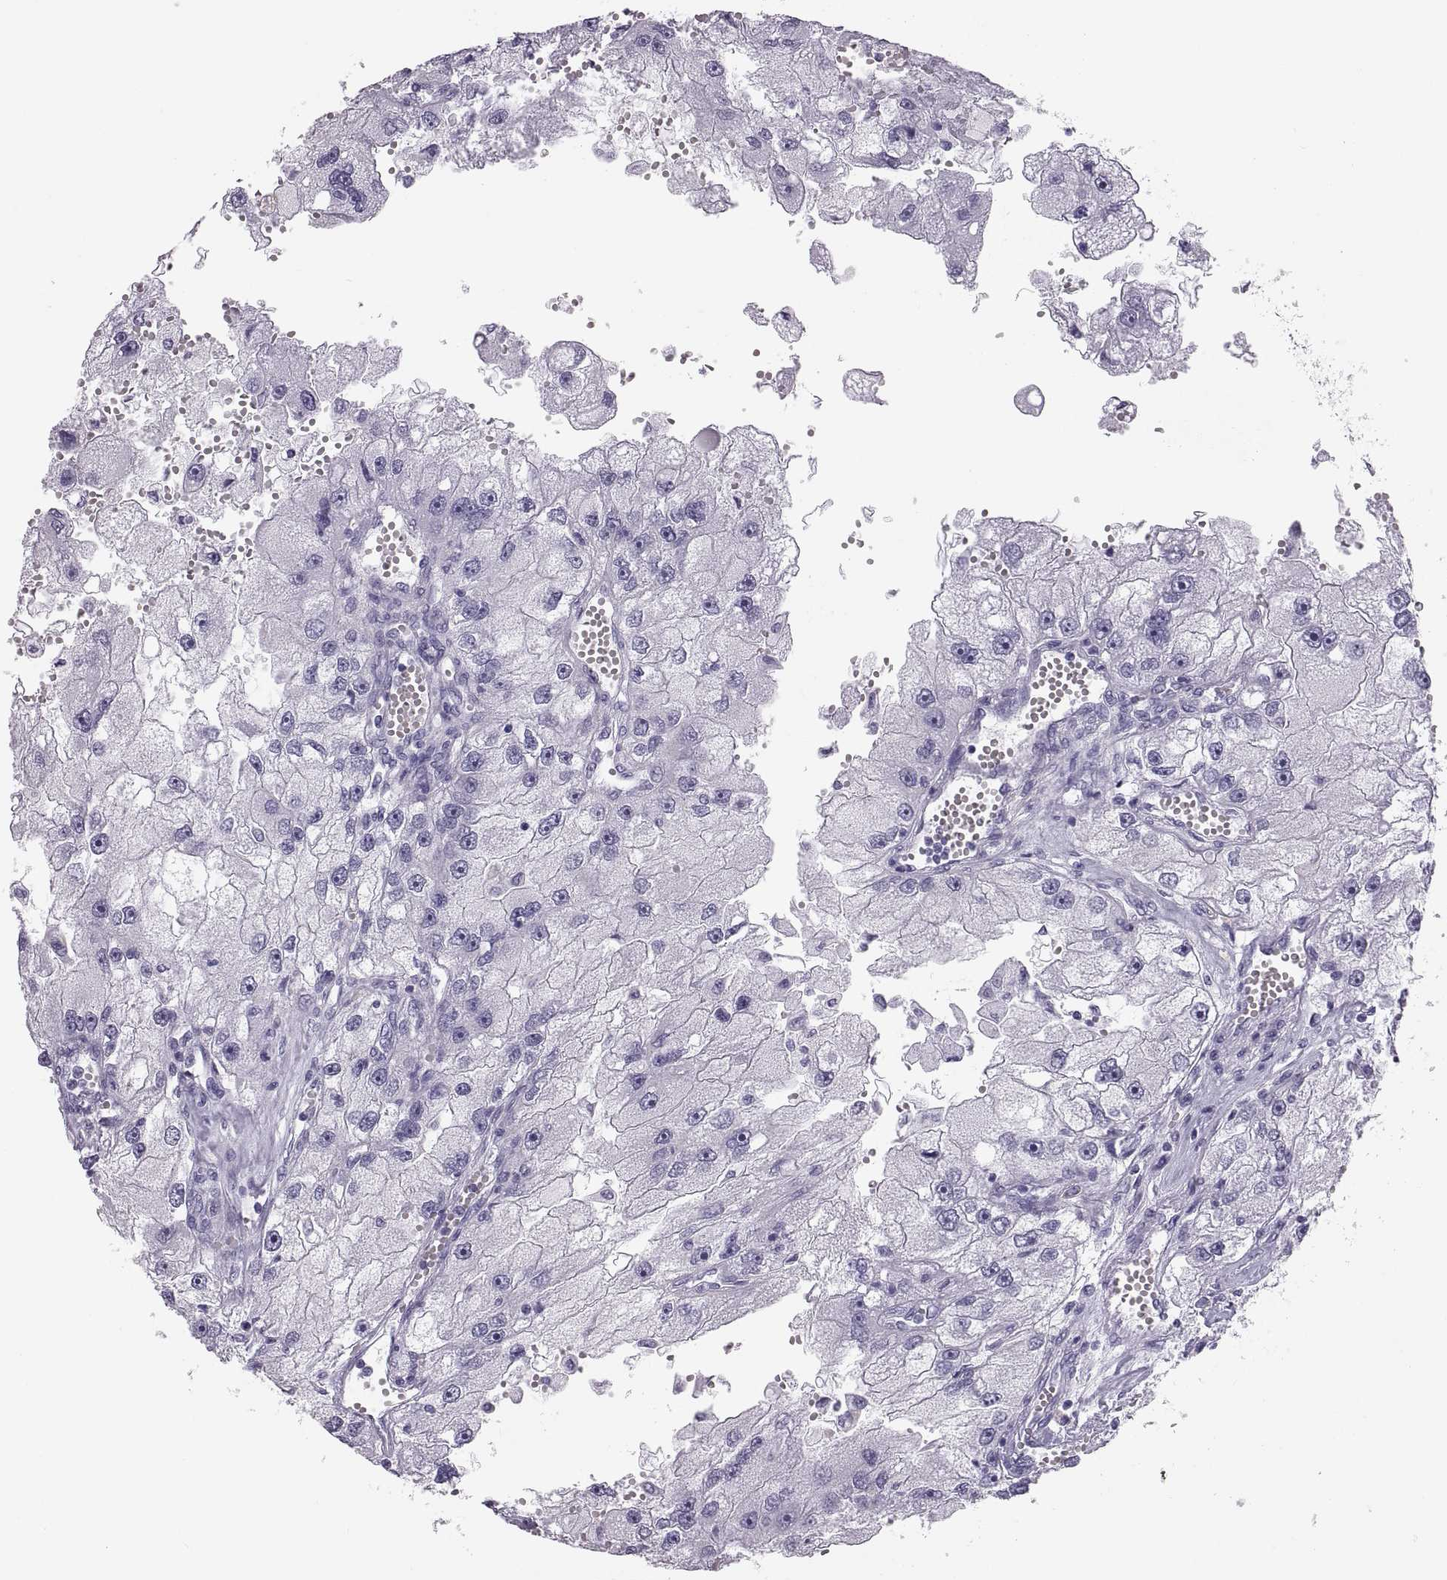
{"staining": {"intensity": "negative", "quantity": "none", "location": "none"}, "tissue": "renal cancer", "cell_type": "Tumor cells", "image_type": "cancer", "snomed": [{"axis": "morphology", "description": "Adenocarcinoma, NOS"}, {"axis": "topography", "description": "Kidney"}], "caption": "IHC image of human renal cancer (adenocarcinoma) stained for a protein (brown), which reveals no positivity in tumor cells. Brightfield microscopy of immunohistochemistry stained with DAB (brown) and hematoxylin (blue), captured at high magnification.", "gene": "QRICH2", "patient": {"sex": "male", "age": 63}}